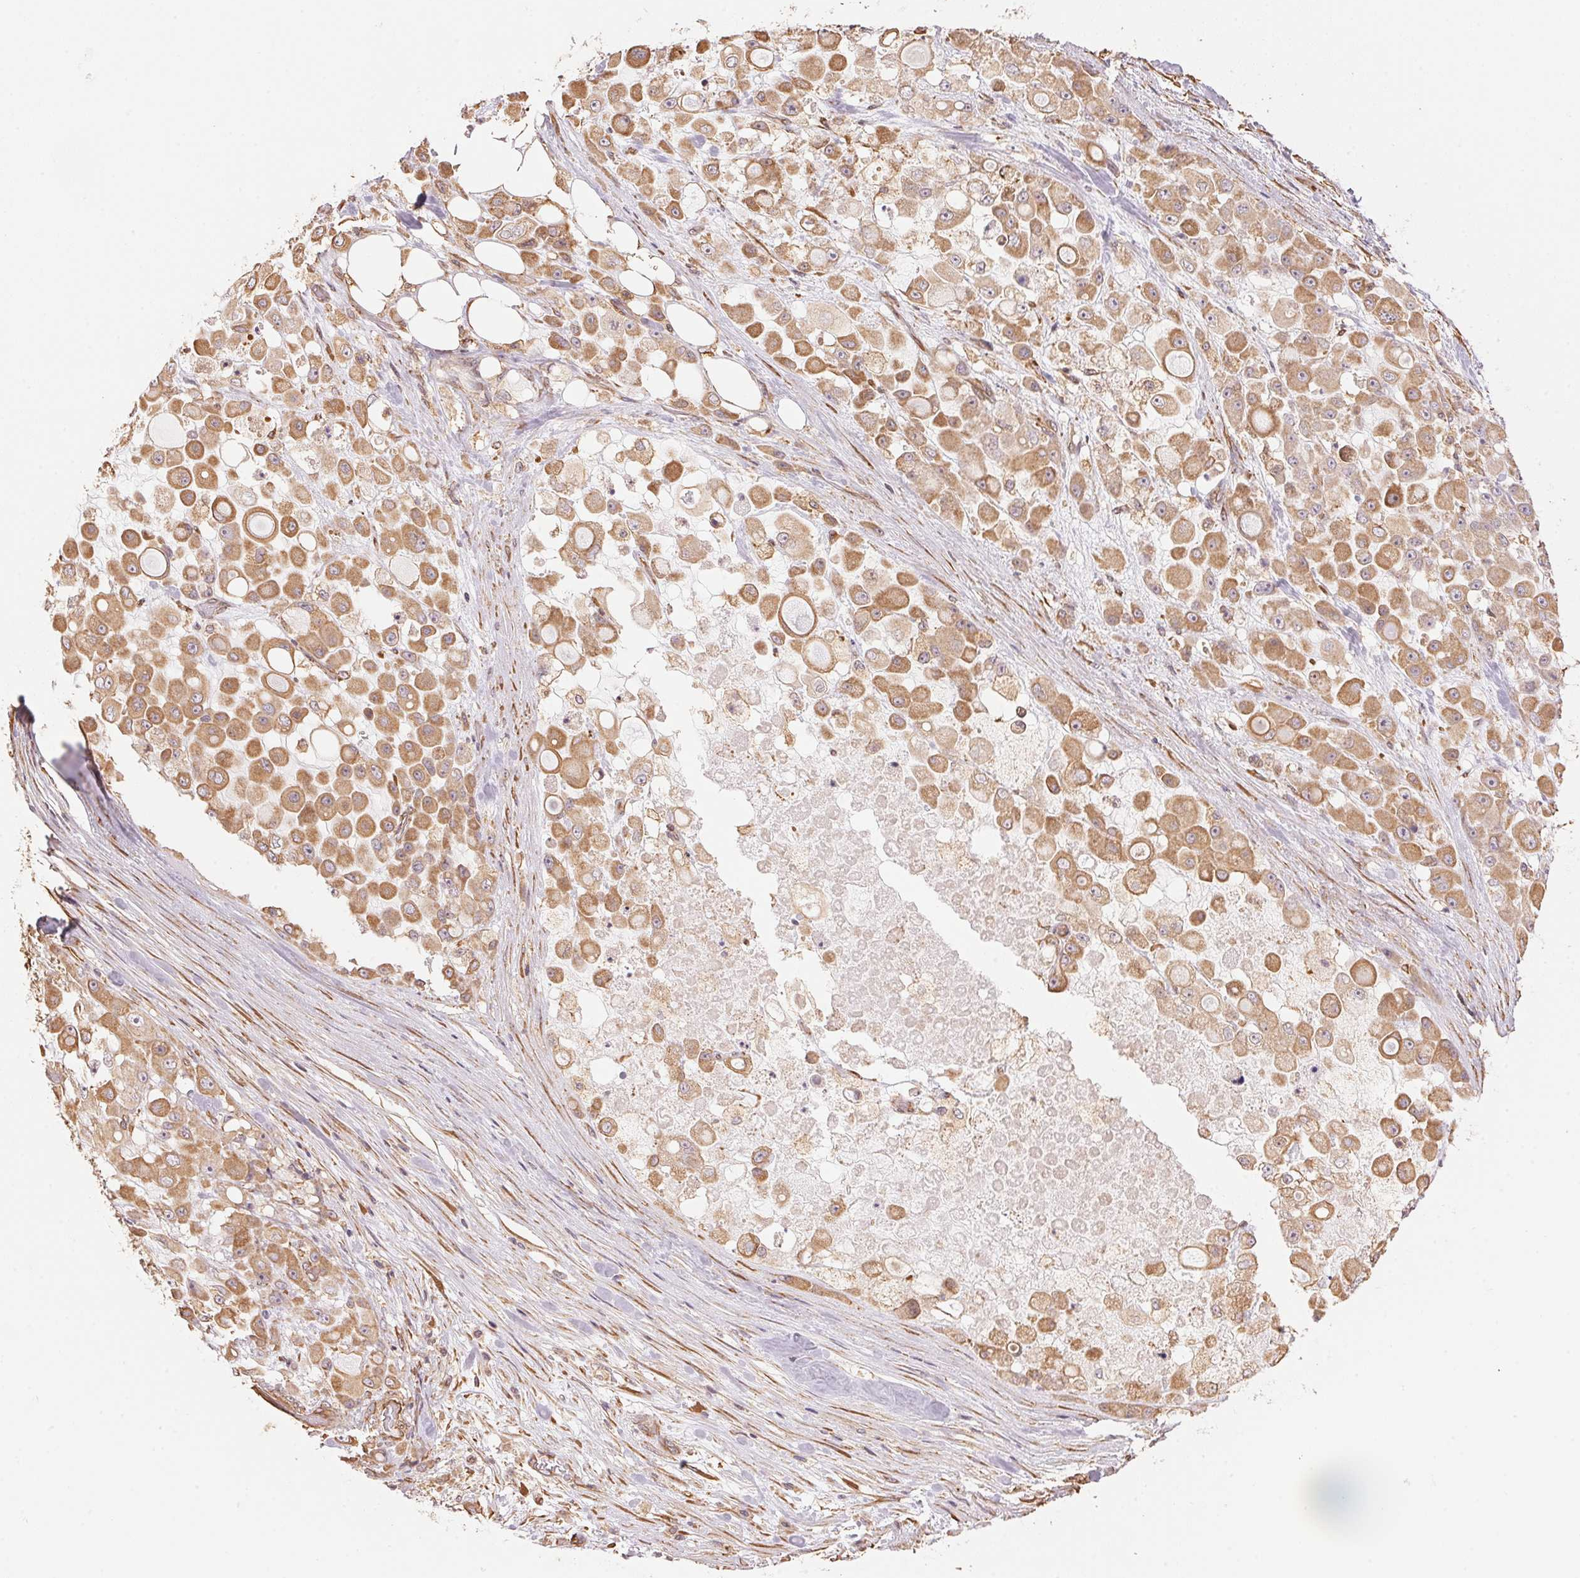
{"staining": {"intensity": "moderate", "quantity": ">75%", "location": "cytoplasmic/membranous"}, "tissue": "stomach cancer", "cell_type": "Tumor cells", "image_type": "cancer", "snomed": [{"axis": "morphology", "description": "Adenocarcinoma, NOS"}, {"axis": "topography", "description": "Stomach"}], "caption": "Immunohistochemistry photomicrograph of human stomach cancer stained for a protein (brown), which reveals medium levels of moderate cytoplasmic/membranous staining in about >75% of tumor cells.", "gene": "C6orf163", "patient": {"sex": "female", "age": 76}}